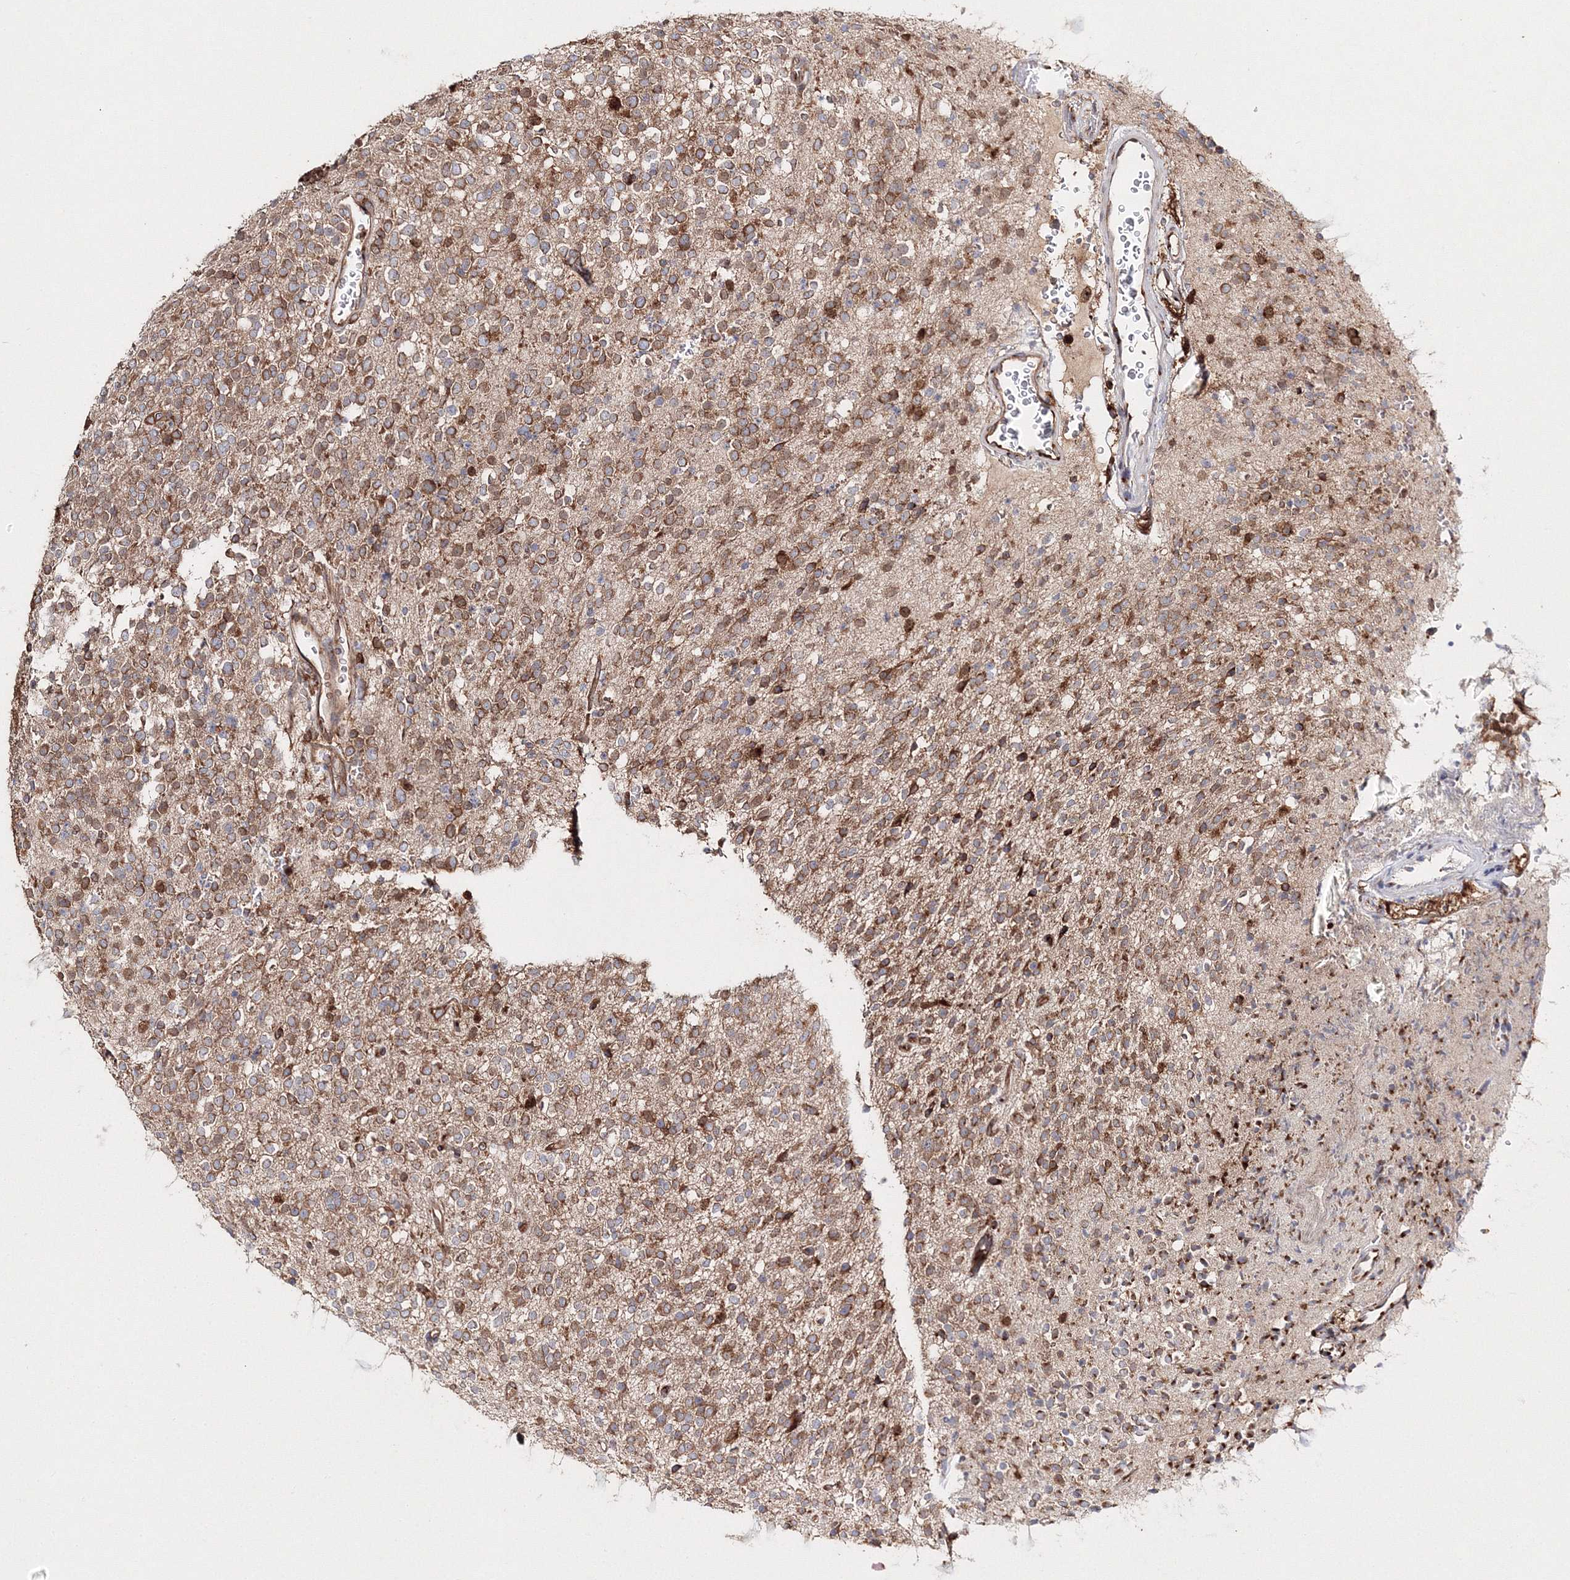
{"staining": {"intensity": "moderate", "quantity": "25%-75%", "location": "cytoplasmic/membranous"}, "tissue": "glioma", "cell_type": "Tumor cells", "image_type": "cancer", "snomed": [{"axis": "morphology", "description": "Glioma, malignant, High grade"}, {"axis": "topography", "description": "Brain"}], "caption": "A medium amount of moderate cytoplasmic/membranous staining is present in about 25%-75% of tumor cells in malignant glioma (high-grade) tissue.", "gene": "ARCN1", "patient": {"sex": "male", "age": 34}}